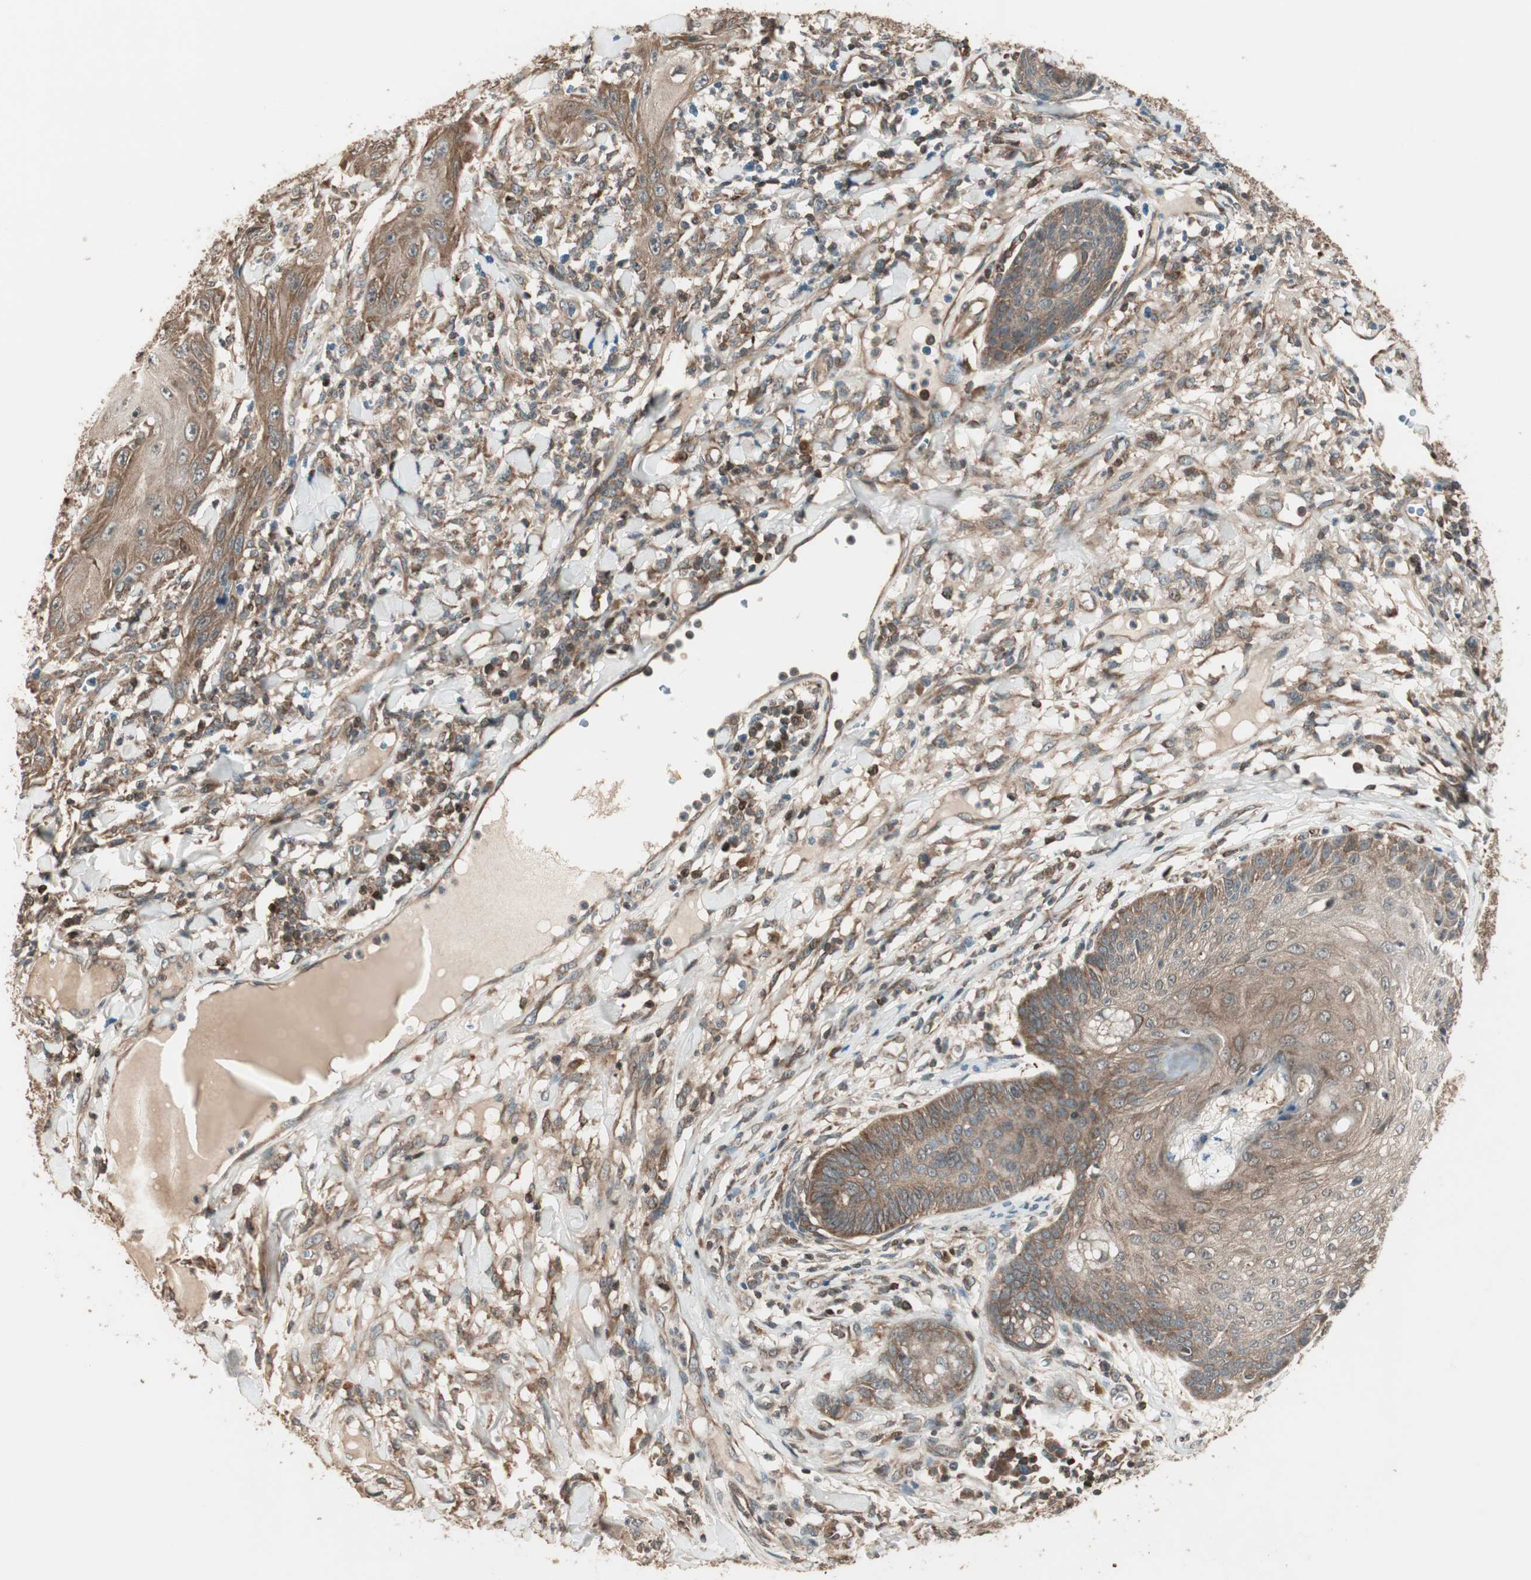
{"staining": {"intensity": "moderate", "quantity": ">75%", "location": "cytoplasmic/membranous"}, "tissue": "skin cancer", "cell_type": "Tumor cells", "image_type": "cancer", "snomed": [{"axis": "morphology", "description": "Squamous cell carcinoma, NOS"}, {"axis": "topography", "description": "Skin"}], "caption": "Tumor cells display moderate cytoplasmic/membranous expression in approximately >75% of cells in squamous cell carcinoma (skin).", "gene": "CNOT4", "patient": {"sex": "female", "age": 78}}